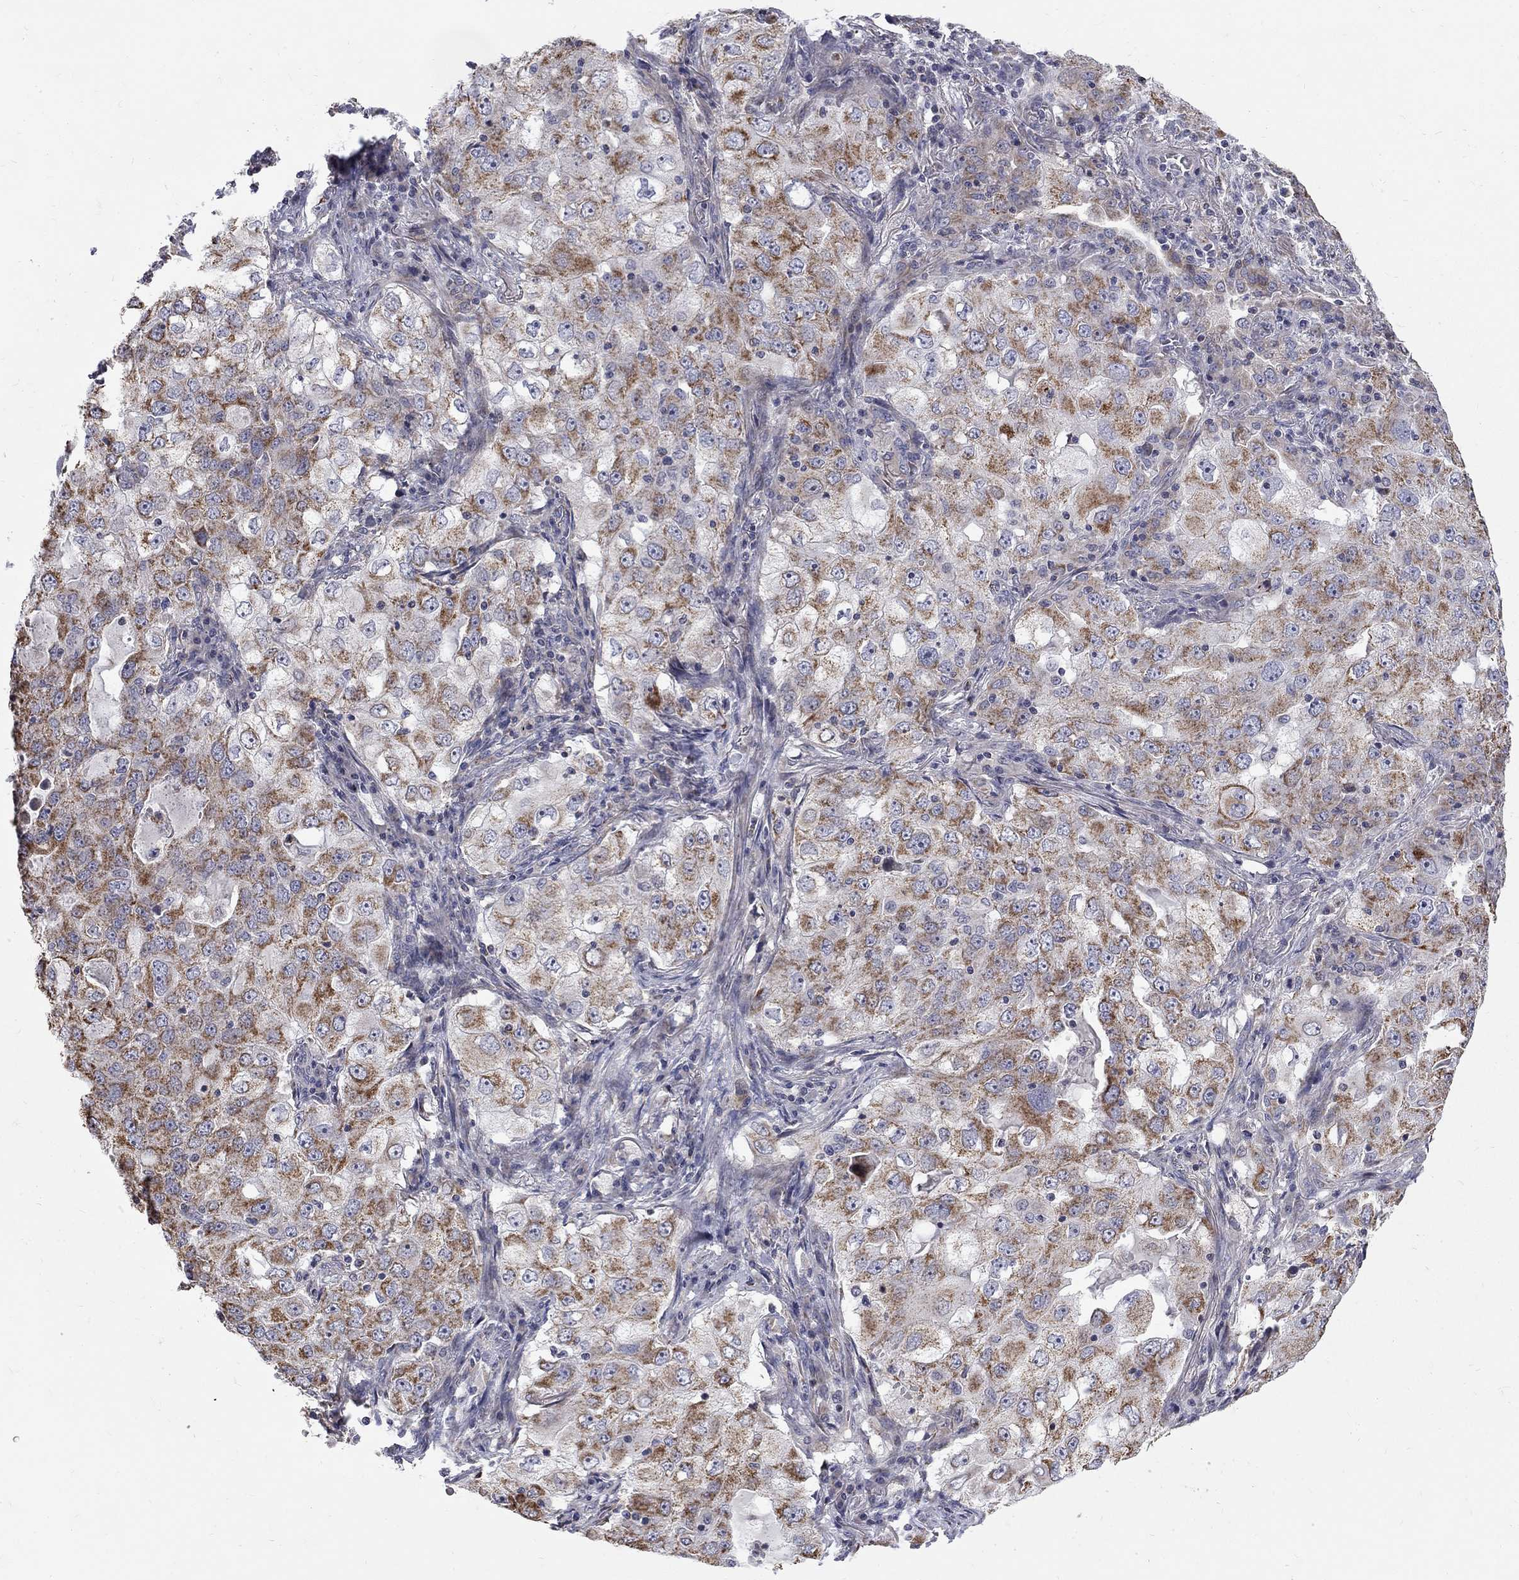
{"staining": {"intensity": "moderate", "quantity": ">75%", "location": "cytoplasmic/membranous"}, "tissue": "lung cancer", "cell_type": "Tumor cells", "image_type": "cancer", "snomed": [{"axis": "morphology", "description": "Adenocarcinoma, NOS"}, {"axis": "topography", "description": "Lung"}], "caption": "This is a photomicrograph of immunohistochemistry (IHC) staining of lung cancer, which shows moderate positivity in the cytoplasmic/membranous of tumor cells.", "gene": "SH2B1", "patient": {"sex": "female", "age": 61}}